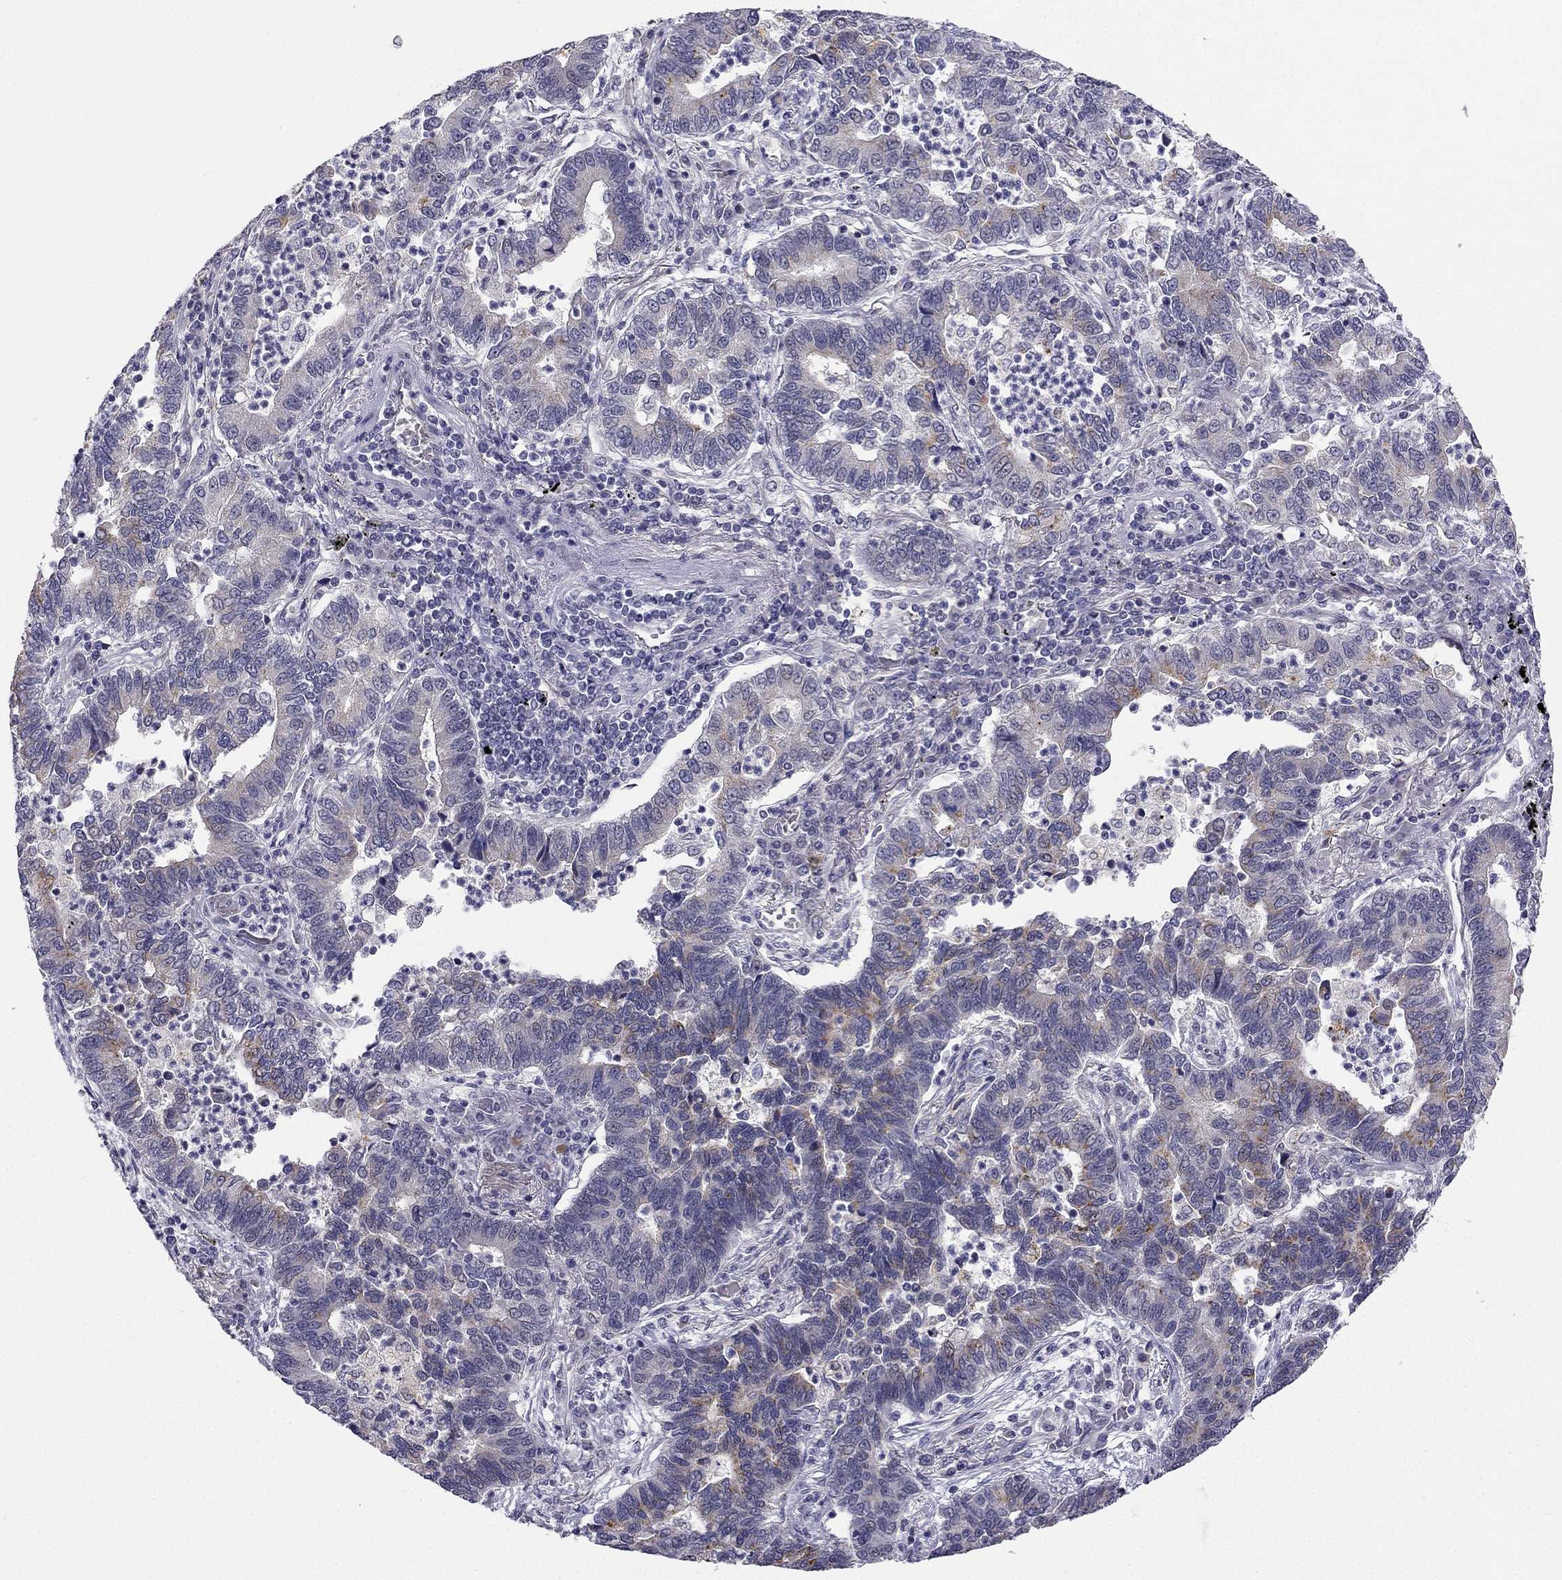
{"staining": {"intensity": "weak", "quantity": "<25%", "location": "cytoplasmic/membranous"}, "tissue": "lung cancer", "cell_type": "Tumor cells", "image_type": "cancer", "snomed": [{"axis": "morphology", "description": "Adenocarcinoma, NOS"}, {"axis": "topography", "description": "Lung"}], "caption": "High power microscopy photomicrograph of an IHC micrograph of adenocarcinoma (lung), revealing no significant expression in tumor cells.", "gene": "CHST8", "patient": {"sex": "female", "age": 57}}